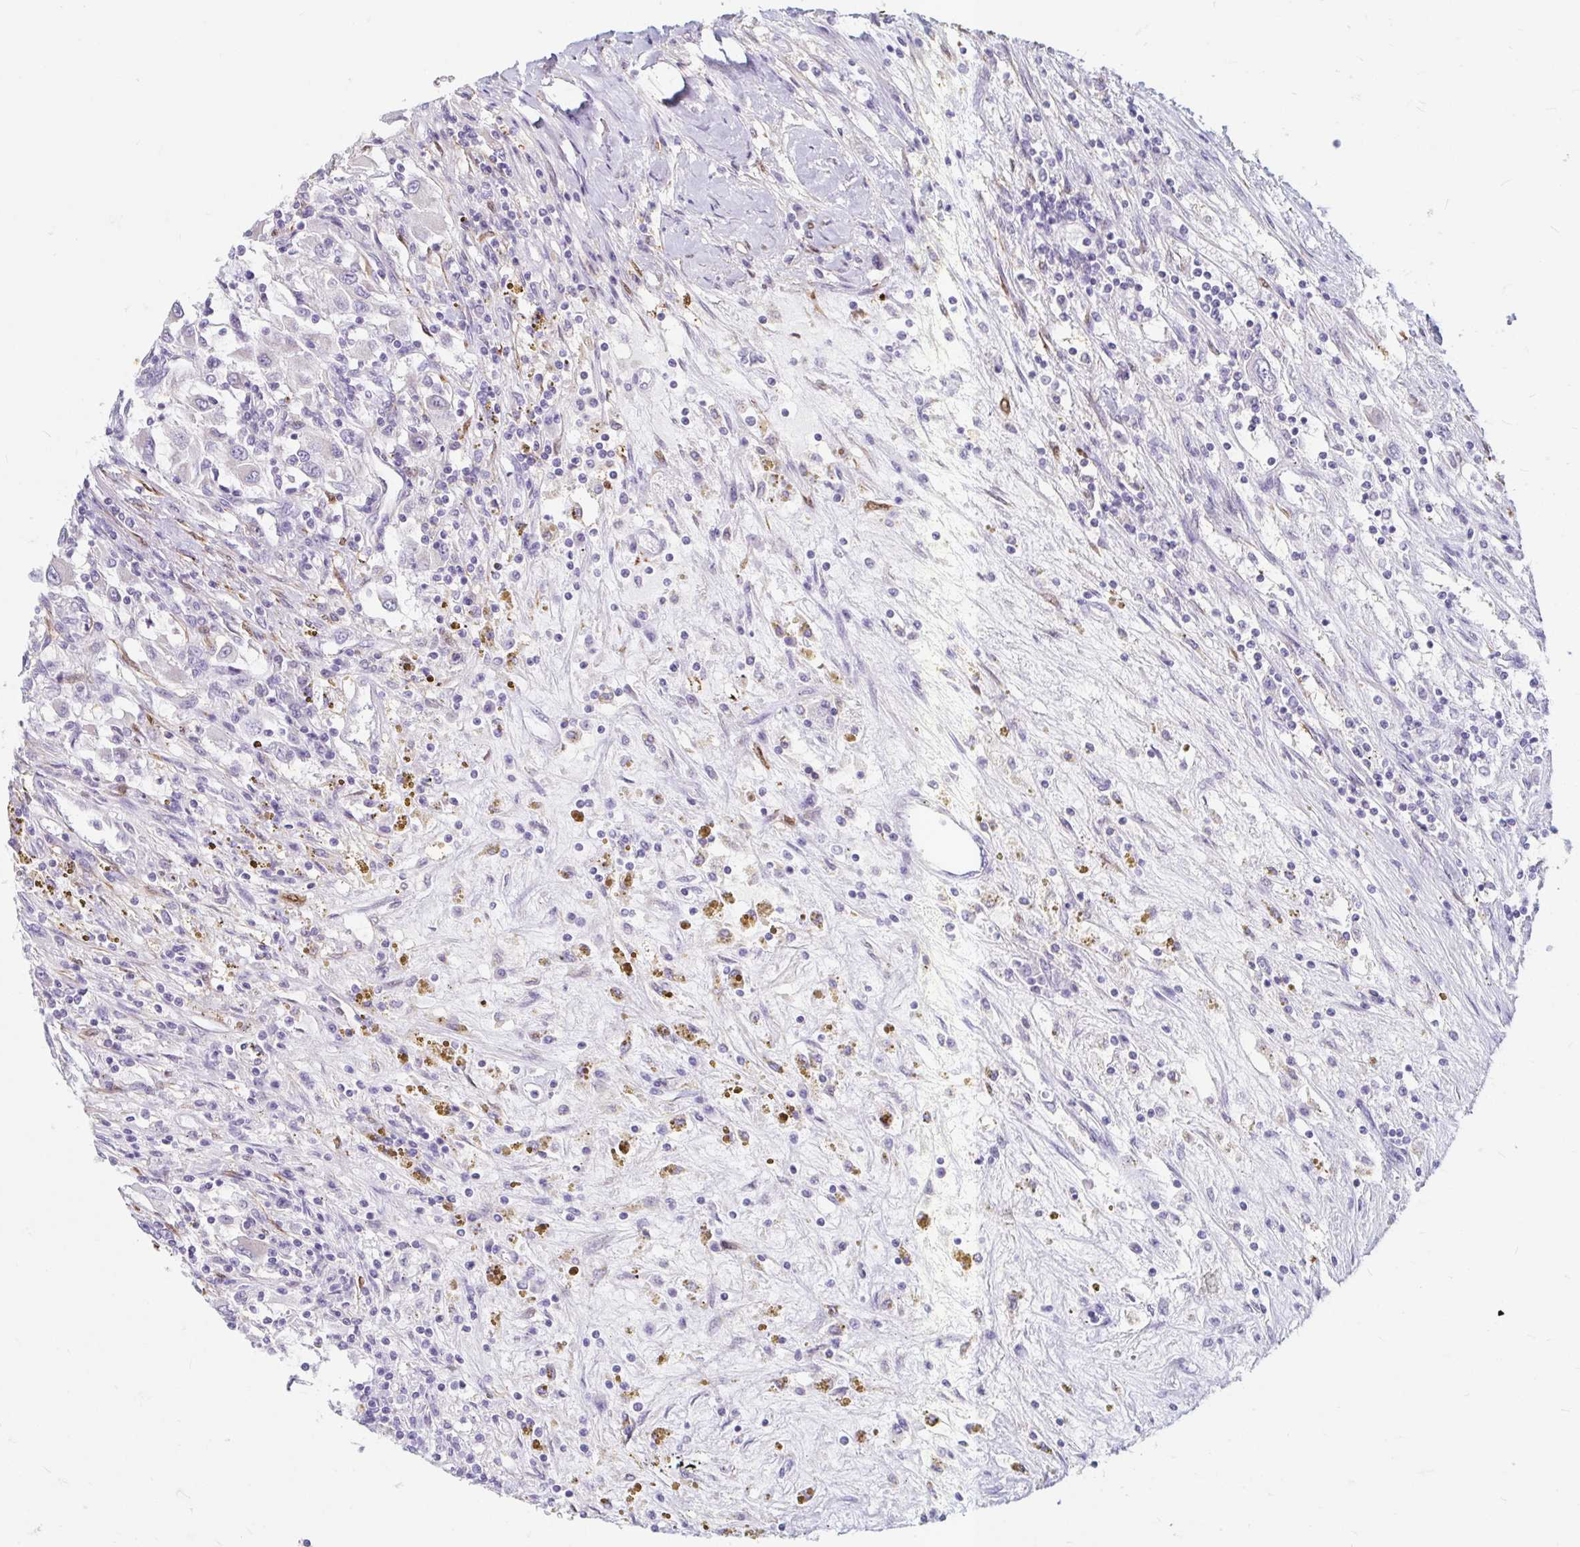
{"staining": {"intensity": "negative", "quantity": "none", "location": "none"}, "tissue": "renal cancer", "cell_type": "Tumor cells", "image_type": "cancer", "snomed": [{"axis": "morphology", "description": "Adenocarcinoma, NOS"}, {"axis": "topography", "description": "Kidney"}], "caption": "Tumor cells are negative for brown protein staining in renal cancer (adenocarcinoma).", "gene": "ADH1A", "patient": {"sex": "female", "age": 67}}